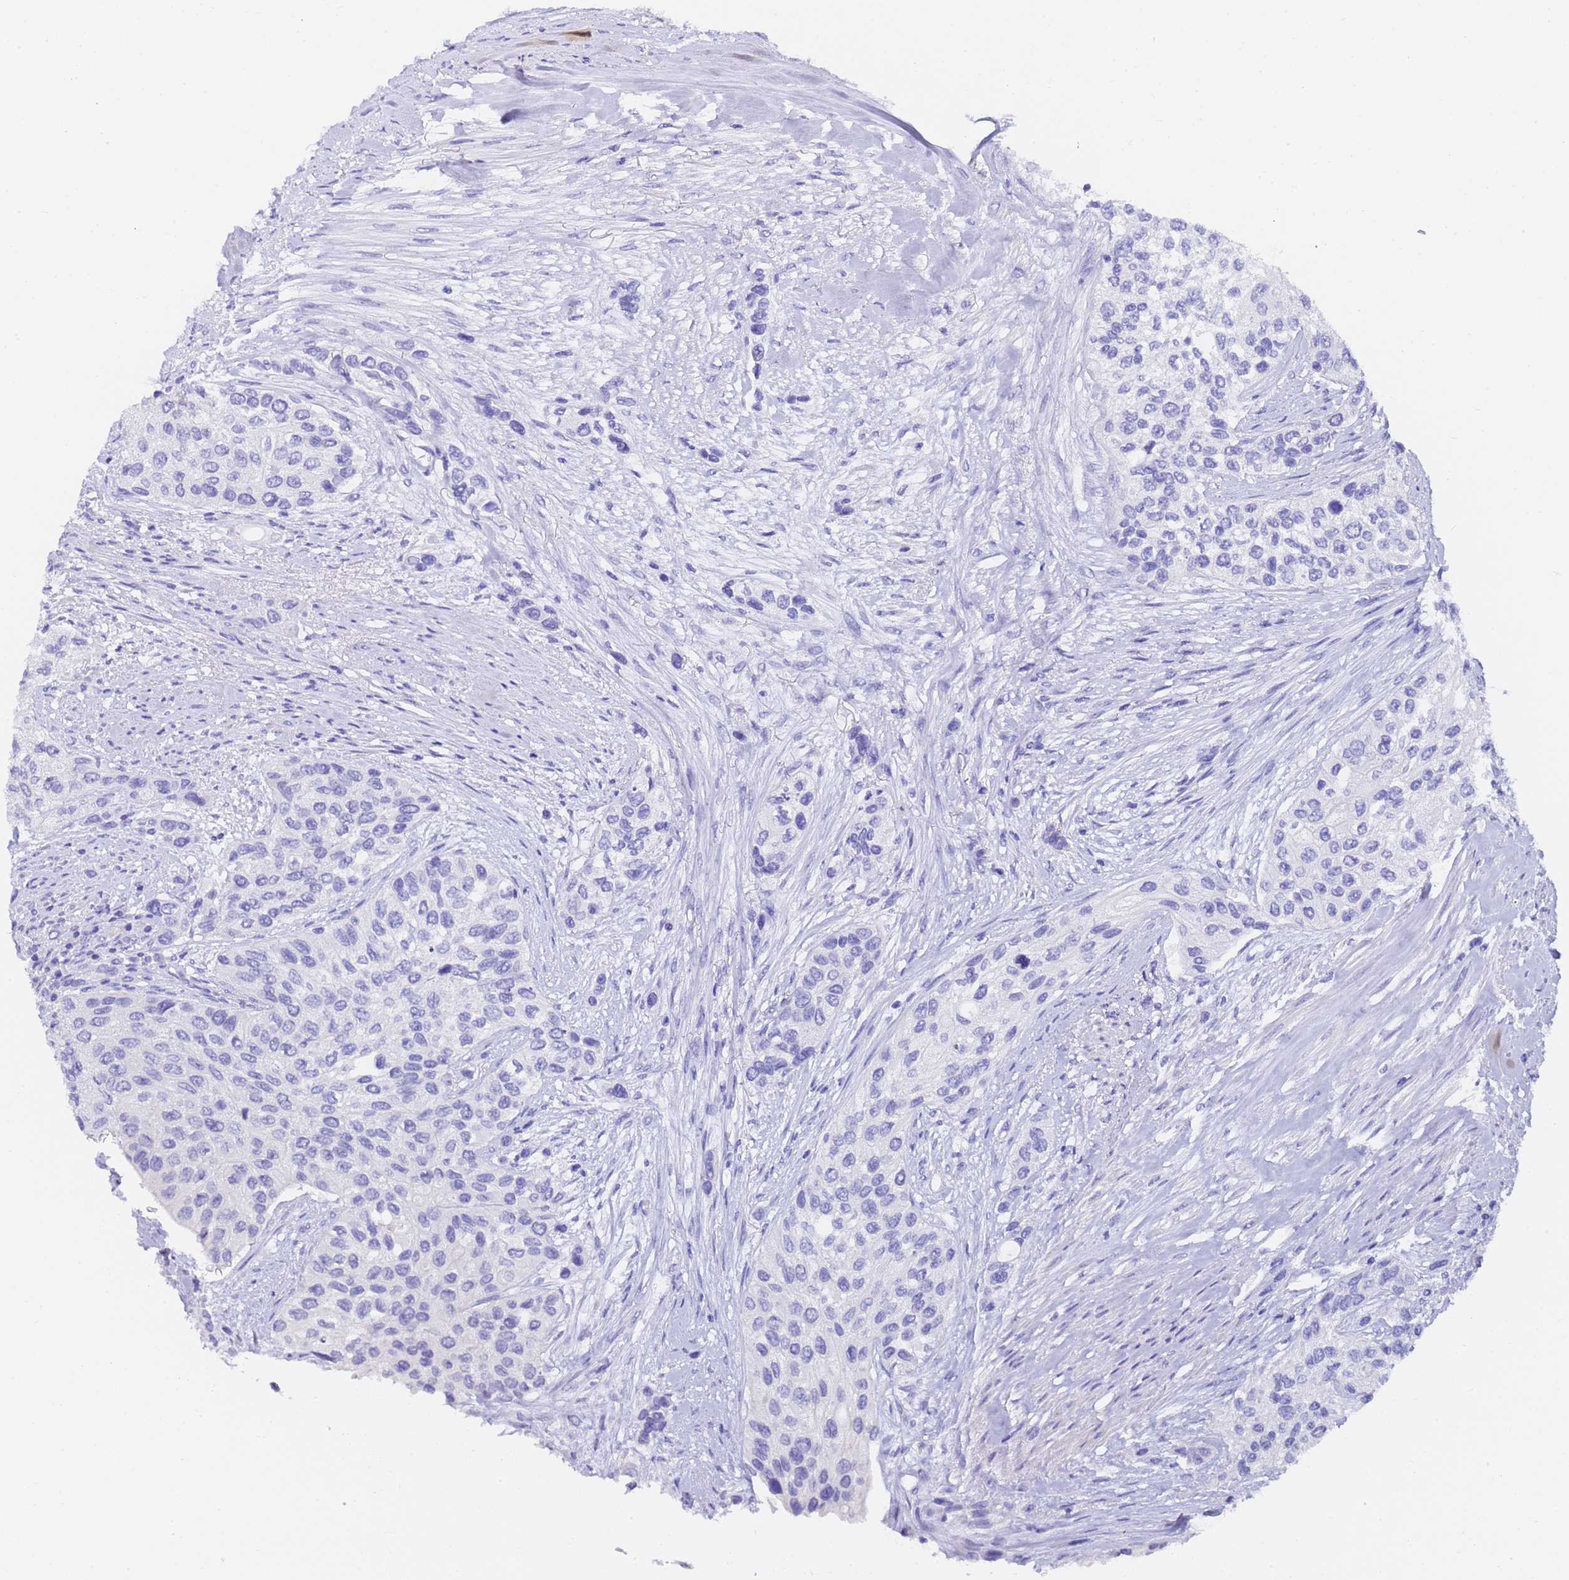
{"staining": {"intensity": "negative", "quantity": "none", "location": "none"}, "tissue": "urothelial cancer", "cell_type": "Tumor cells", "image_type": "cancer", "snomed": [{"axis": "morphology", "description": "Normal tissue, NOS"}, {"axis": "morphology", "description": "Urothelial carcinoma, High grade"}, {"axis": "topography", "description": "Vascular tissue"}, {"axis": "topography", "description": "Urinary bladder"}], "caption": "DAB immunohistochemical staining of human urothelial cancer demonstrates no significant positivity in tumor cells.", "gene": "GABRA1", "patient": {"sex": "female", "age": 56}}